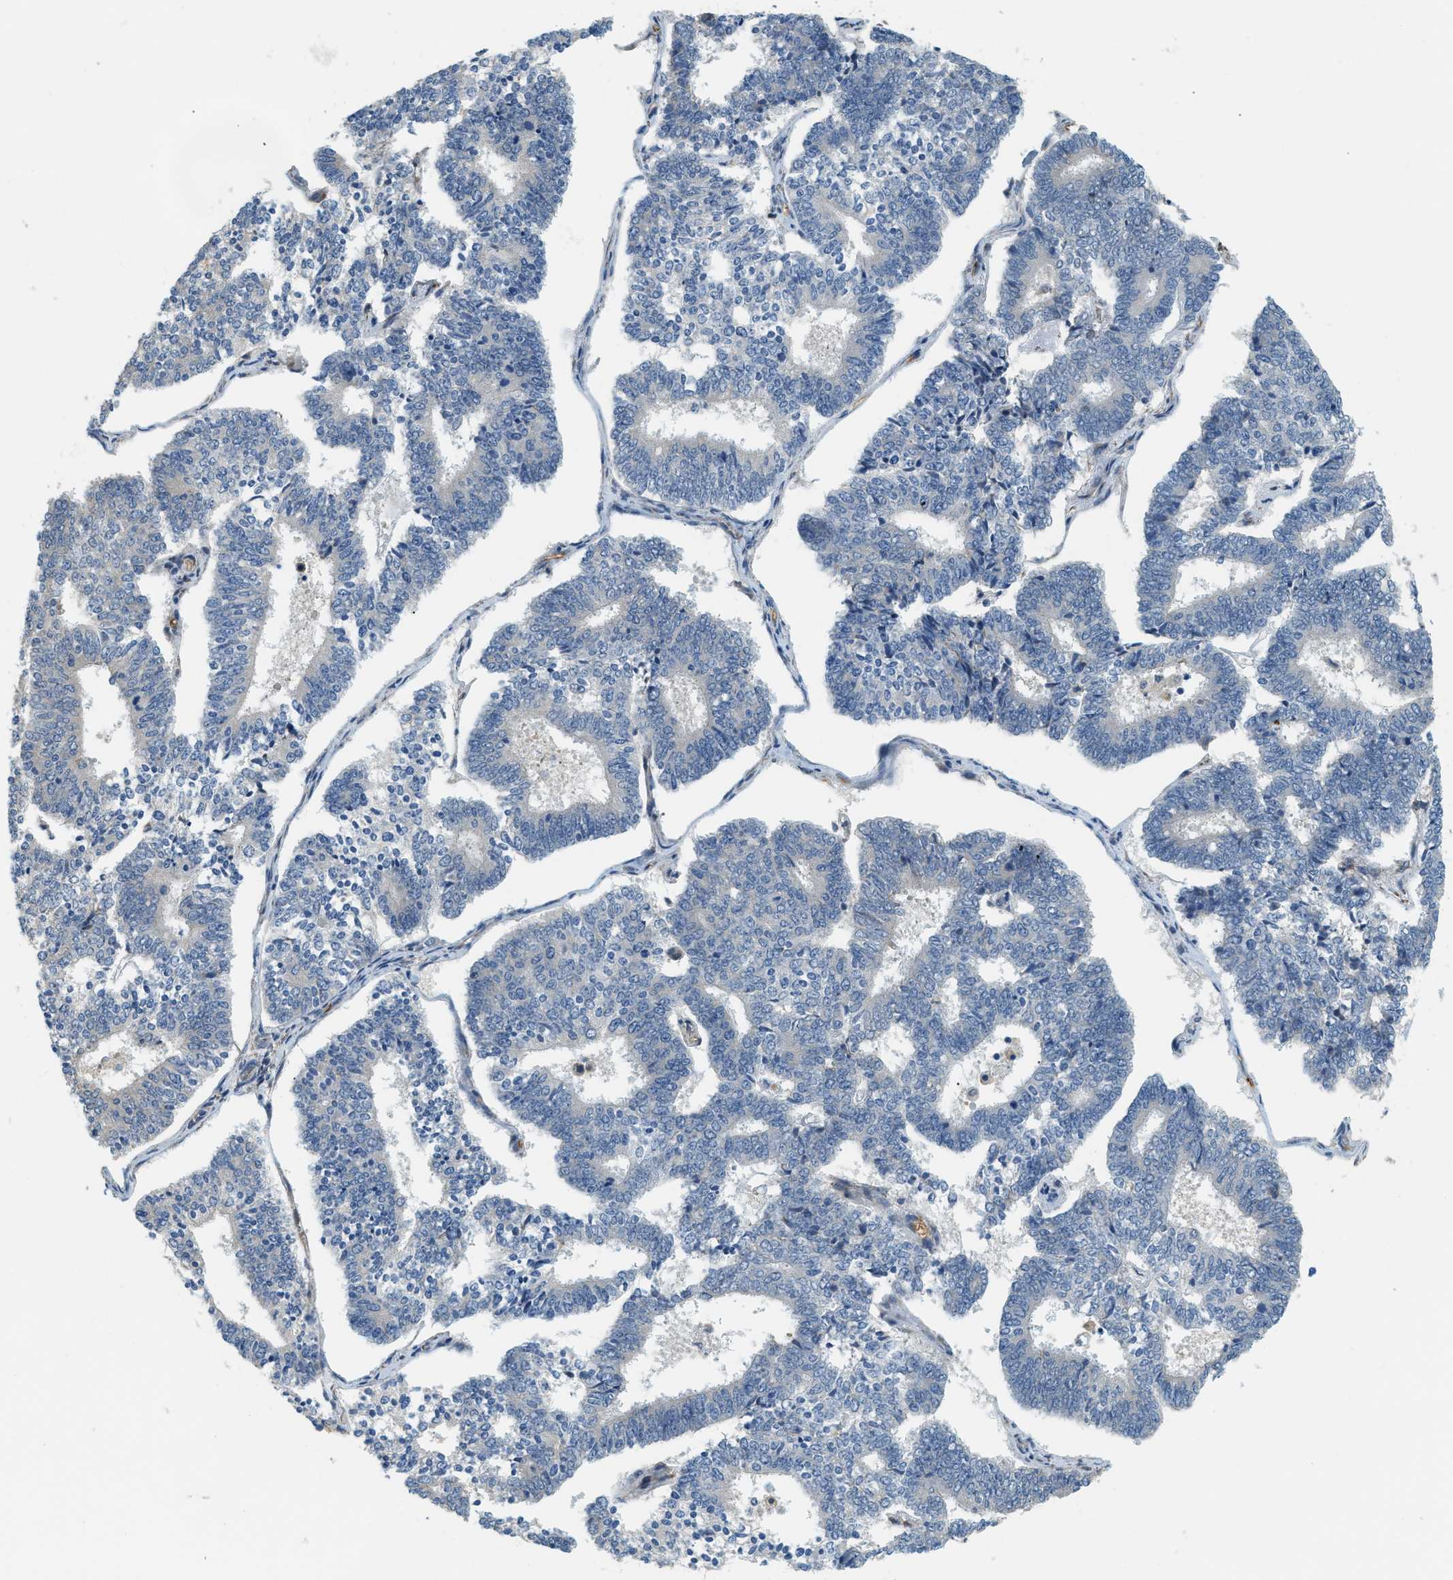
{"staining": {"intensity": "negative", "quantity": "none", "location": "none"}, "tissue": "endometrial cancer", "cell_type": "Tumor cells", "image_type": "cancer", "snomed": [{"axis": "morphology", "description": "Adenocarcinoma, NOS"}, {"axis": "topography", "description": "Endometrium"}], "caption": "Immunohistochemistry (IHC) image of endometrial adenocarcinoma stained for a protein (brown), which demonstrates no staining in tumor cells. The staining was performed using DAB (3,3'-diaminobenzidine) to visualize the protein expression in brown, while the nuclei were stained in blue with hematoxylin (Magnification: 20x).", "gene": "CYTH2", "patient": {"sex": "female", "age": 70}}